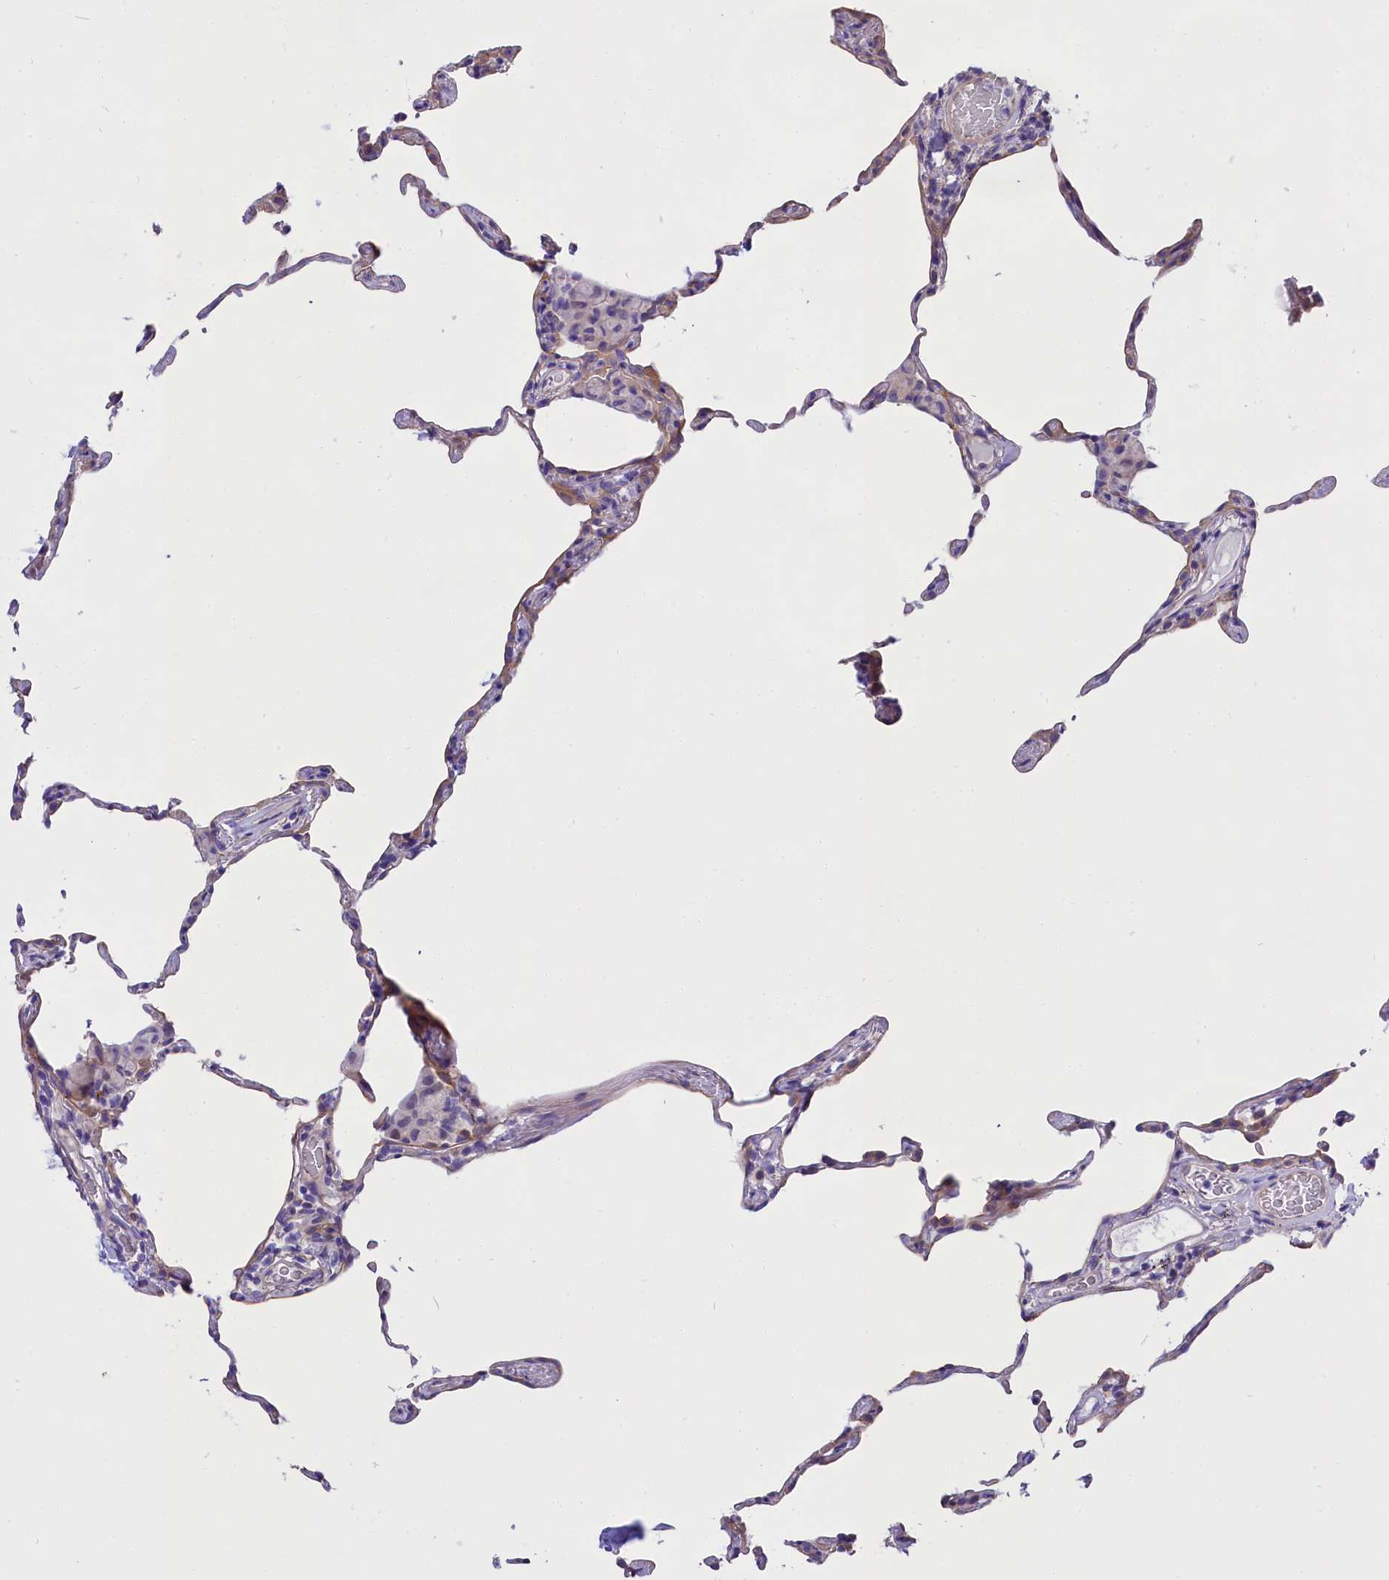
{"staining": {"intensity": "negative", "quantity": "none", "location": "none"}, "tissue": "lung", "cell_type": "Alveolar cells", "image_type": "normal", "snomed": [{"axis": "morphology", "description": "Normal tissue, NOS"}, {"axis": "topography", "description": "Lung"}], "caption": "Alveolar cells show no significant staining in benign lung. Nuclei are stained in blue.", "gene": "PPP1R13L", "patient": {"sex": "female", "age": 57}}